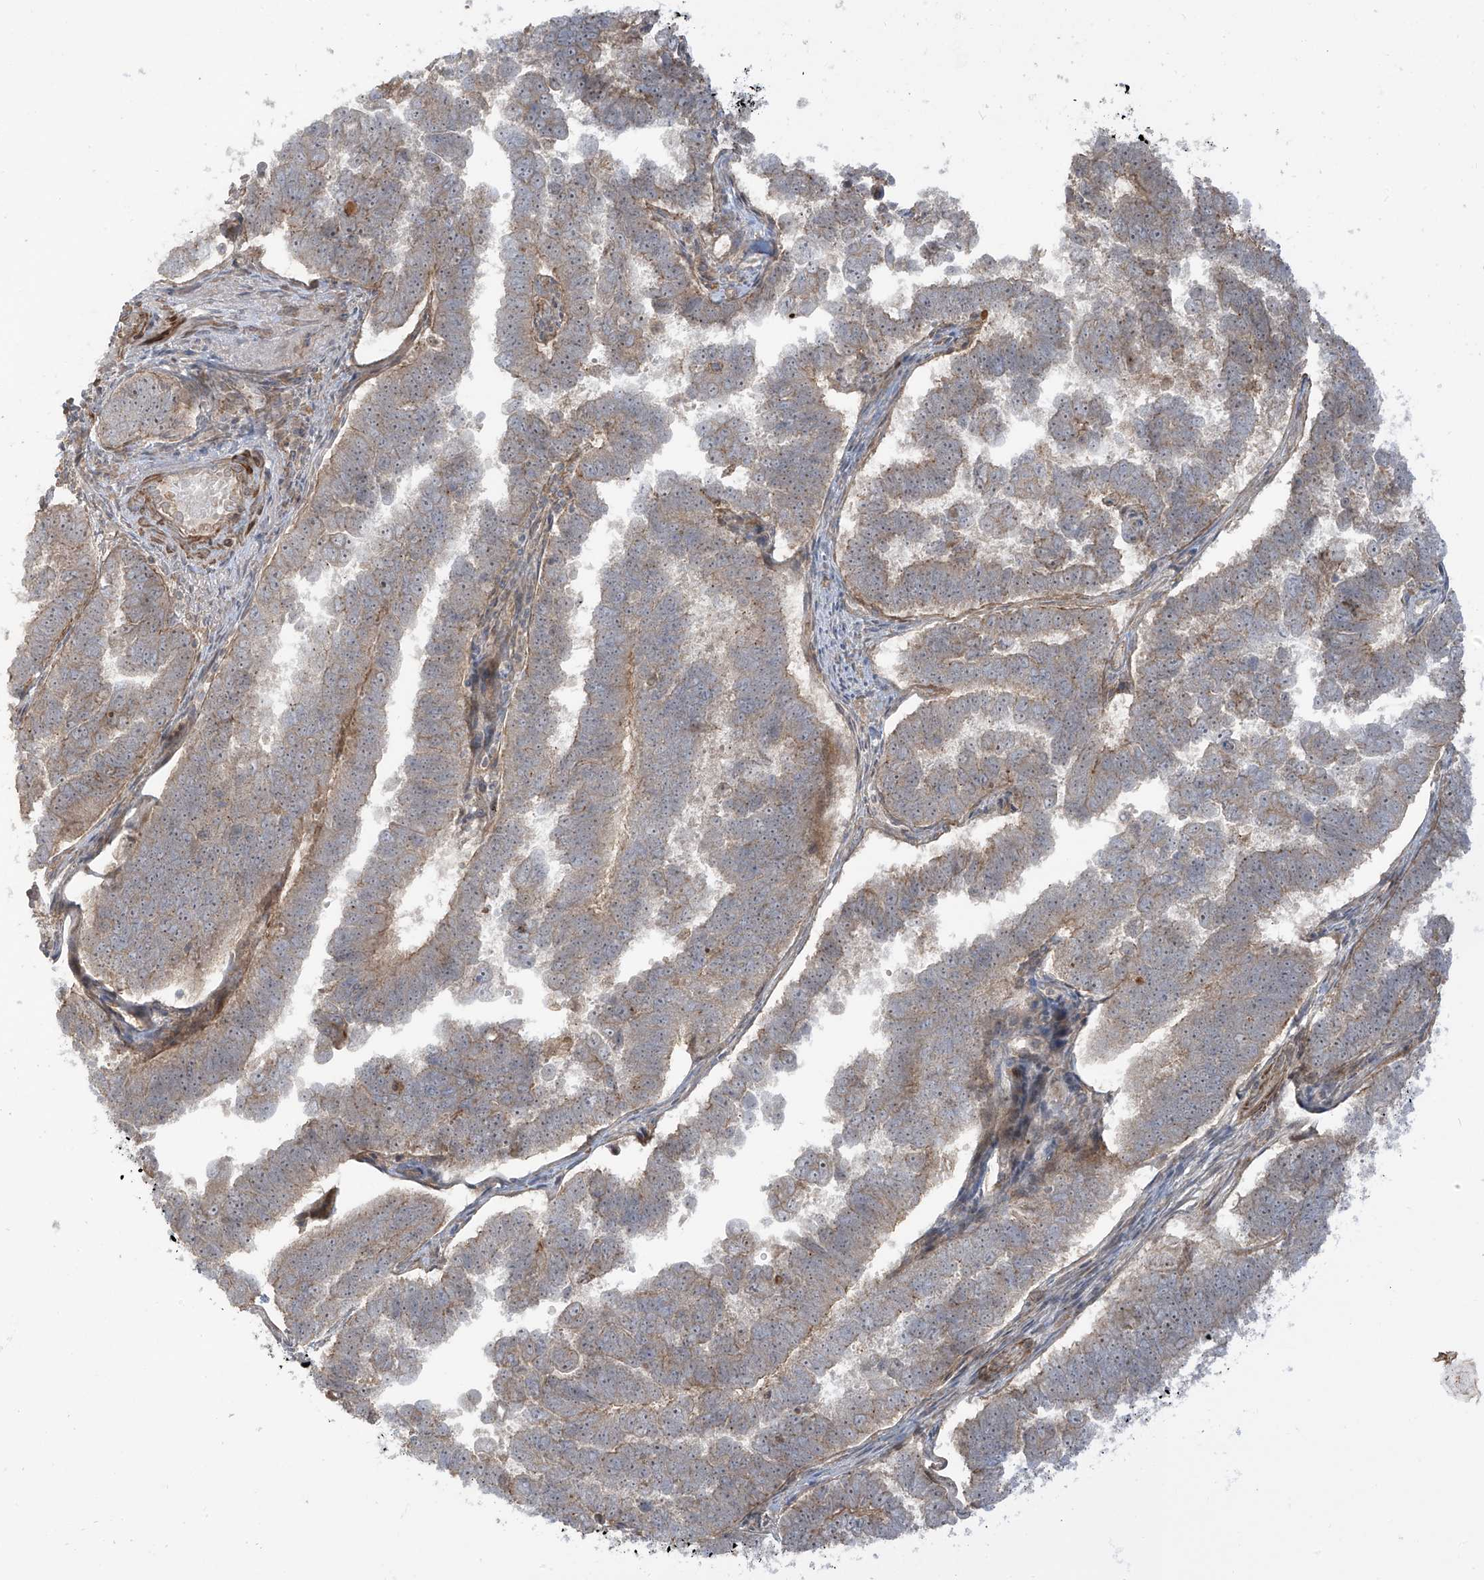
{"staining": {"intensity": "weak", "quantity": "25%-75%", "location": "cytoplasmic/membranous"}, "tissue": "endometrial cancer", "cell_type": "Tumor cells", "image_type": "cancer", "snomed": [{"axis": "morphology", "description": "Adenocarcinoma, NOS"}, {"axis": "topography", "description": "Endometrium"}], "caption": "Immunohistochemistry (IHC) staining of endometrial adenocarcinoma, which reveals low levels of weak cytoplasmic/membranous staining in about 25%-75% of tumor cells indicating weak cytoplasmic/membranous protein positivity. The staining was performed using DAB (brown) for protein detection and nuclei were counterstained in hematoxylin (blue).", "gene": "ENTR1", "patient": {"sex": "female", "age": 75}}